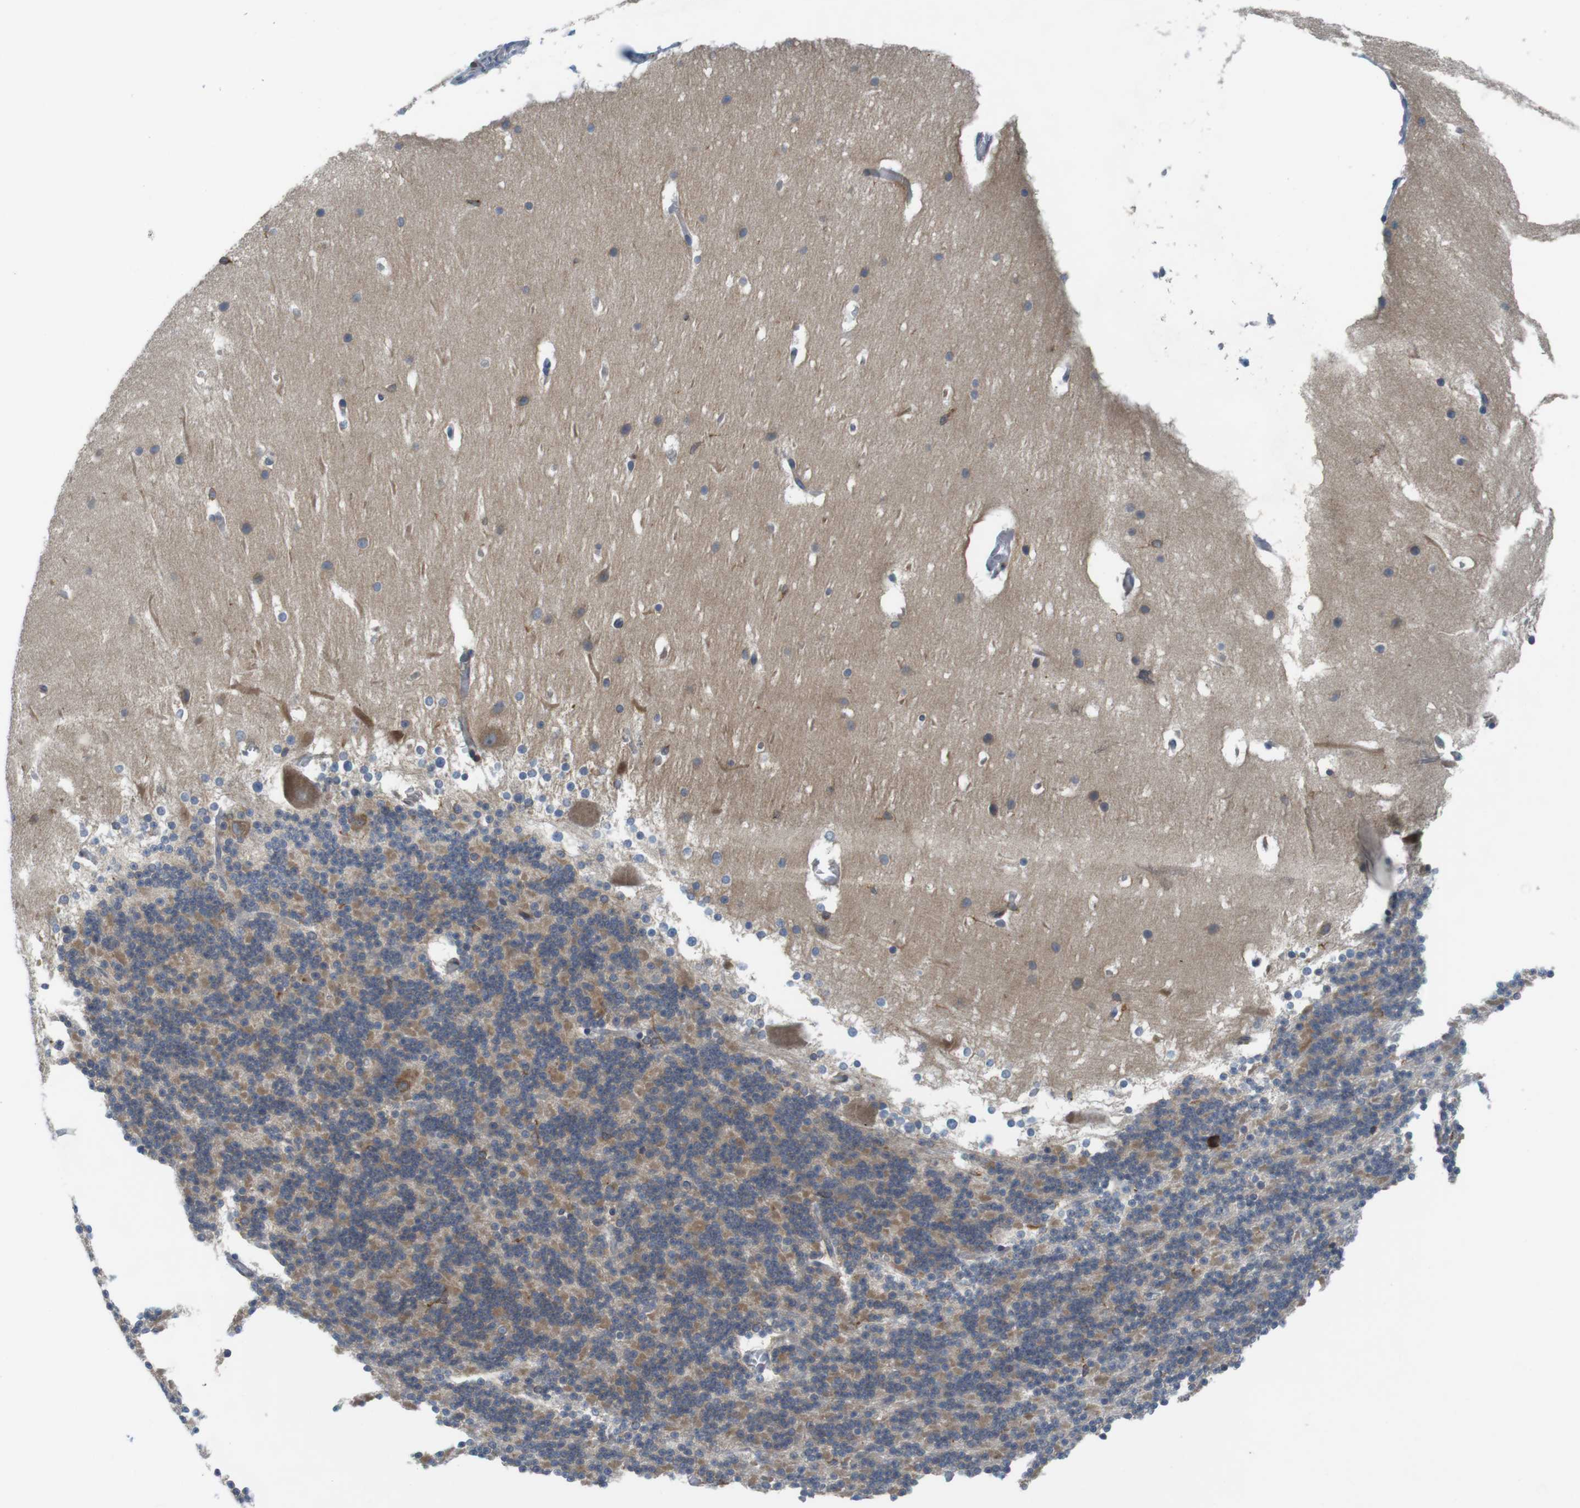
{"staining": {"intensity": "moderate", "quantity": "25%-75%", "location": "cytoplasmic/membranous"}, "tissue": "cerebellum", "cell_type": "Cells in granular layer", "image_type": "normal", "snomed": [{"axis": "morphology", "description": "Normal tissue, NOS"}, {"axis": "topography", "description": "Cerebellum"}], "caption": "About 25%-75% of cells in granular layer in benign human cerebellum demonstrate moderate cytoplasmic/membranous protein positivity as visualized by brown immunohistochemical staining.", "gene": "ARL6IP5", "patient": {"sex": "female", "age": 19}}